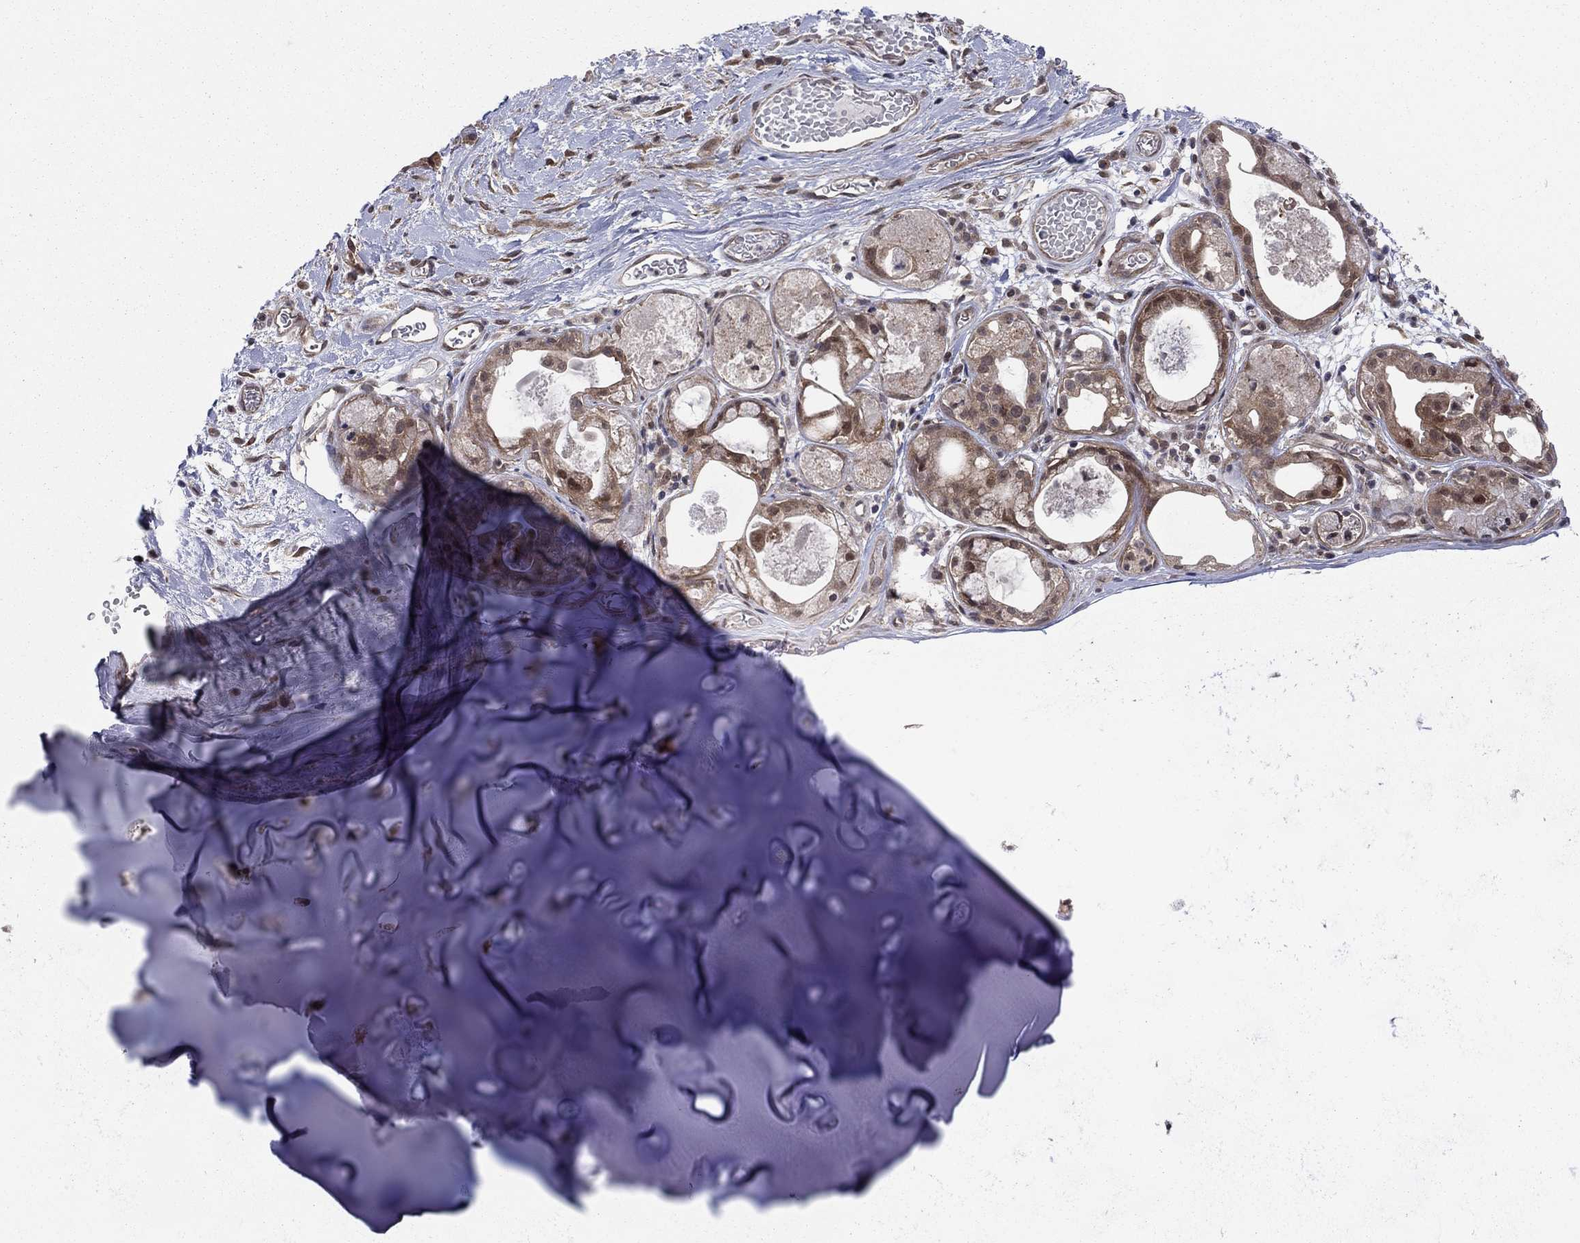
{"staining": {"intensity": "negative", "quantity": "none", "location": "none"}, "tissue": "soft tissue", "cell_type": "Chondrocytes", "image_type": "normal", "snomed": [{"axis": "morphology", "description": "Normal tissue, NOS"}, {"axis": "topography", "description": "Cartilage tissue"}], "caption": "DAB (3,3'-diaminobenzidine) immunohistochemical staining of normal human soft tissue exhibits no significant staining in chondrocytes.", "gene": "PSMC1", "patient": {"sex": "male", "age": 81}}